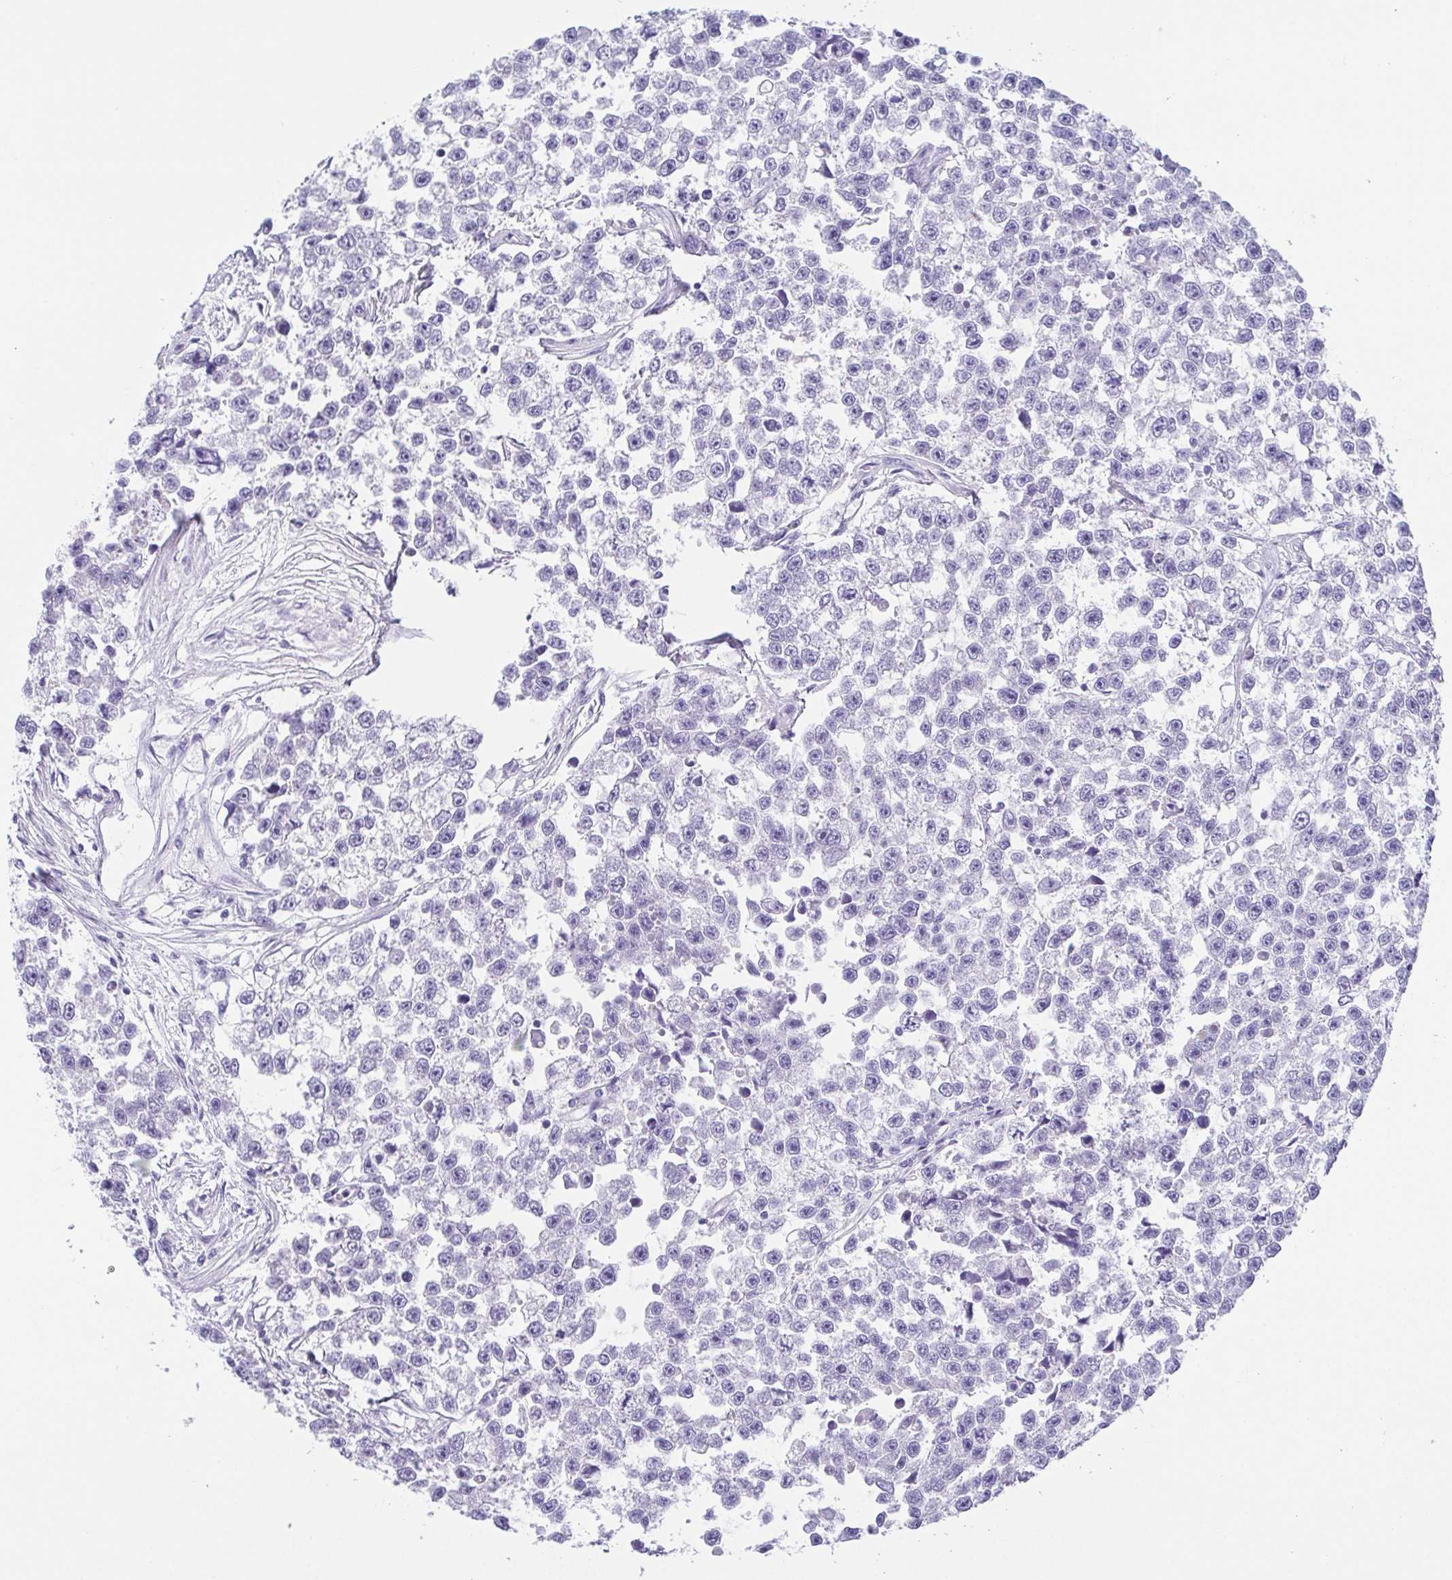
{"staining": {"intensity": "negative", "quantity": "none", "location": "none"}, "tissue": "testis cancer", "cell_type": "Tumor cells", "image_type": "cancer", "snomed": [{"axis": "morphology", "description": "Seminoma, NOS"}, {"axis": "topography", "description": "Testis"}], "caption": "Immunohistochemistry of testis cancer (seminoma) demonstrates no positivity in tumor cells.", "gene": "HAPLN2", "patient": {"sex": "male", "age": 26}}